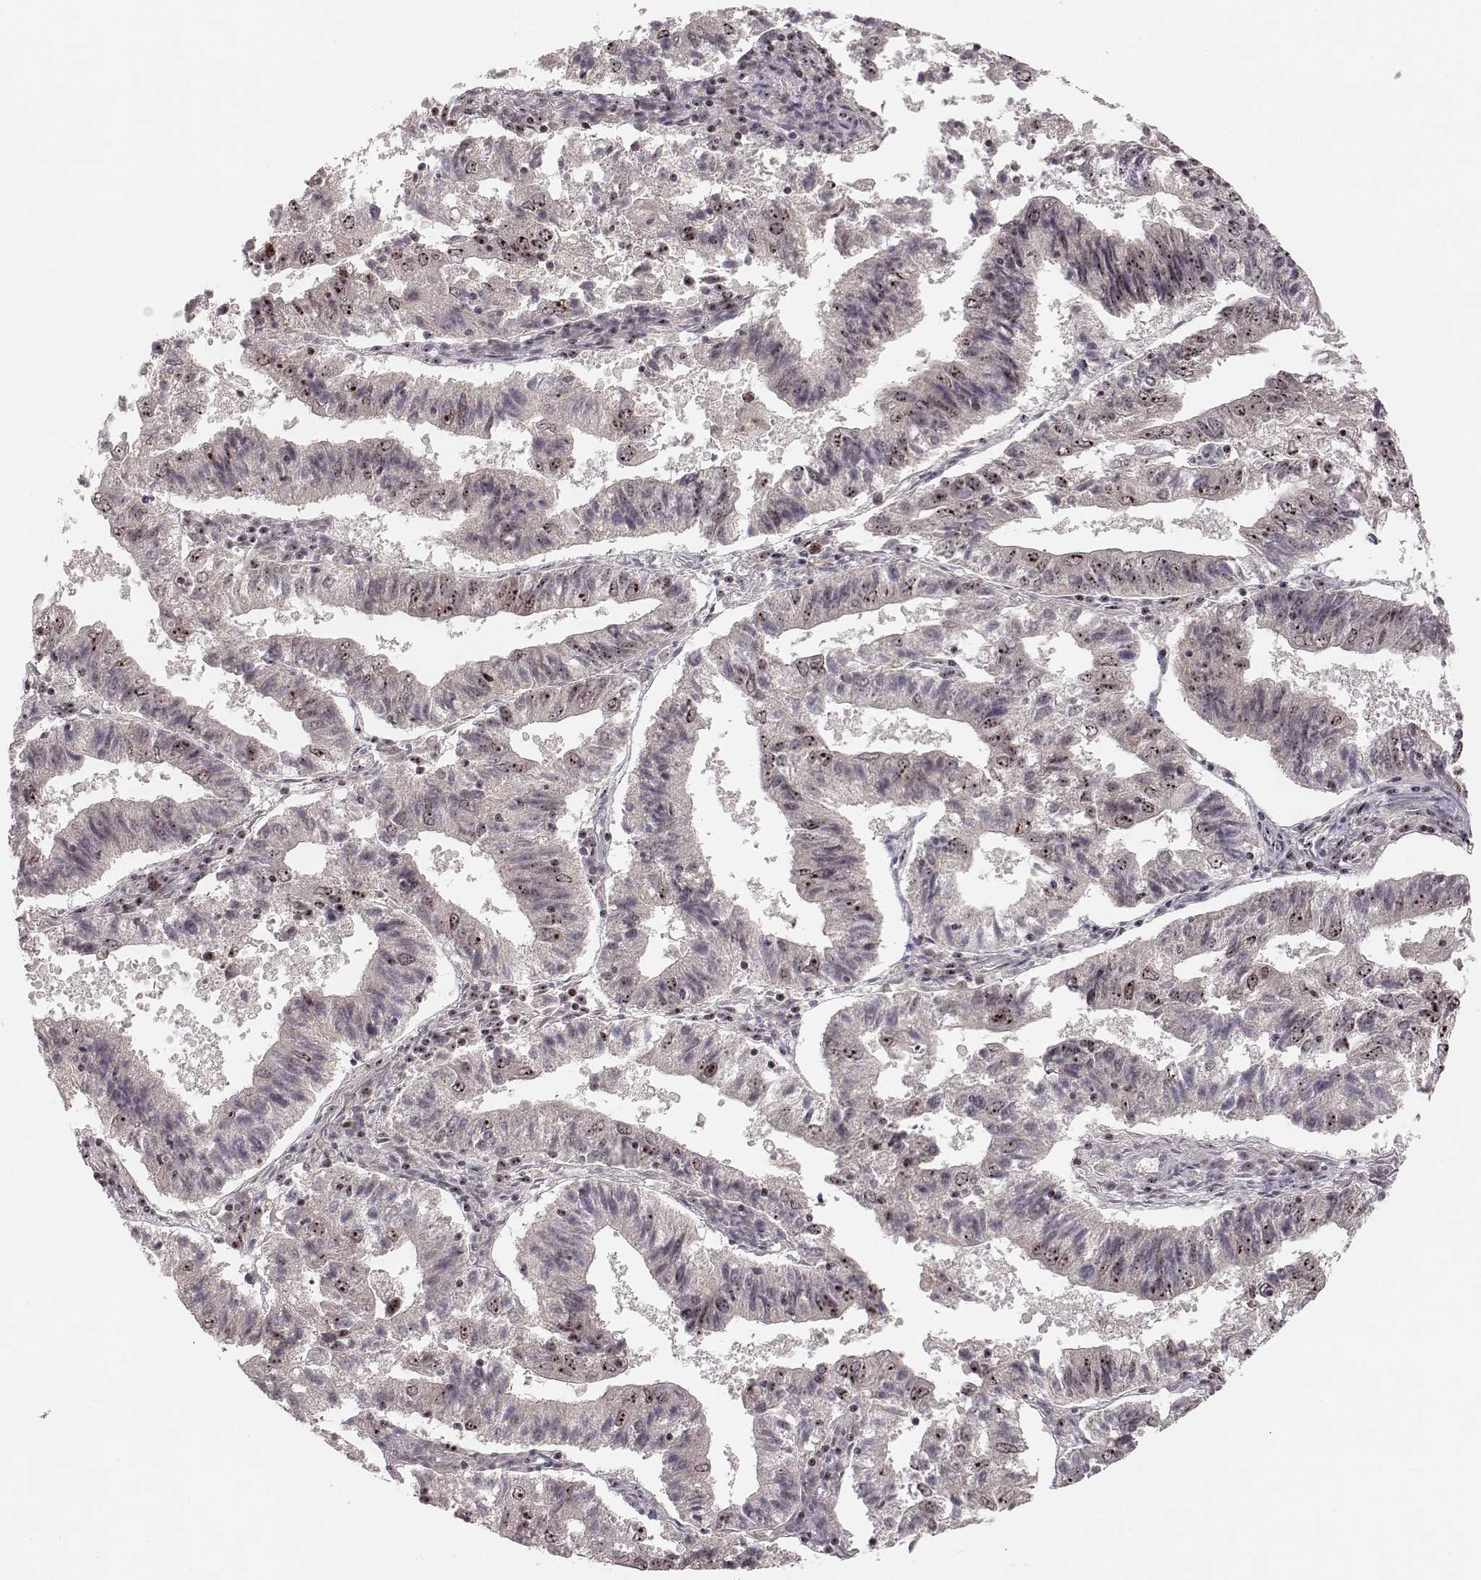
{"staining": {"intensity": "moderate", "quantity": "<25%", "location": "nuclear"}, "tissue": "endometrial cancer", "cell_type": "Tumor cells", "image_type": "cancer", "snomed": [{"axis": "morphology", "description": "Adenocarcinoma, NOS"}, {"axis": "topography", "description": "Endometrium"}], "caption": "Immunohistochemical staining of human endometrial cancer demonstrates low levels of moderate nuclear positivity in approximately <25% of tumor cells.", "gene": "NOP56", "patient": {"sex": "female", "age": 82}}